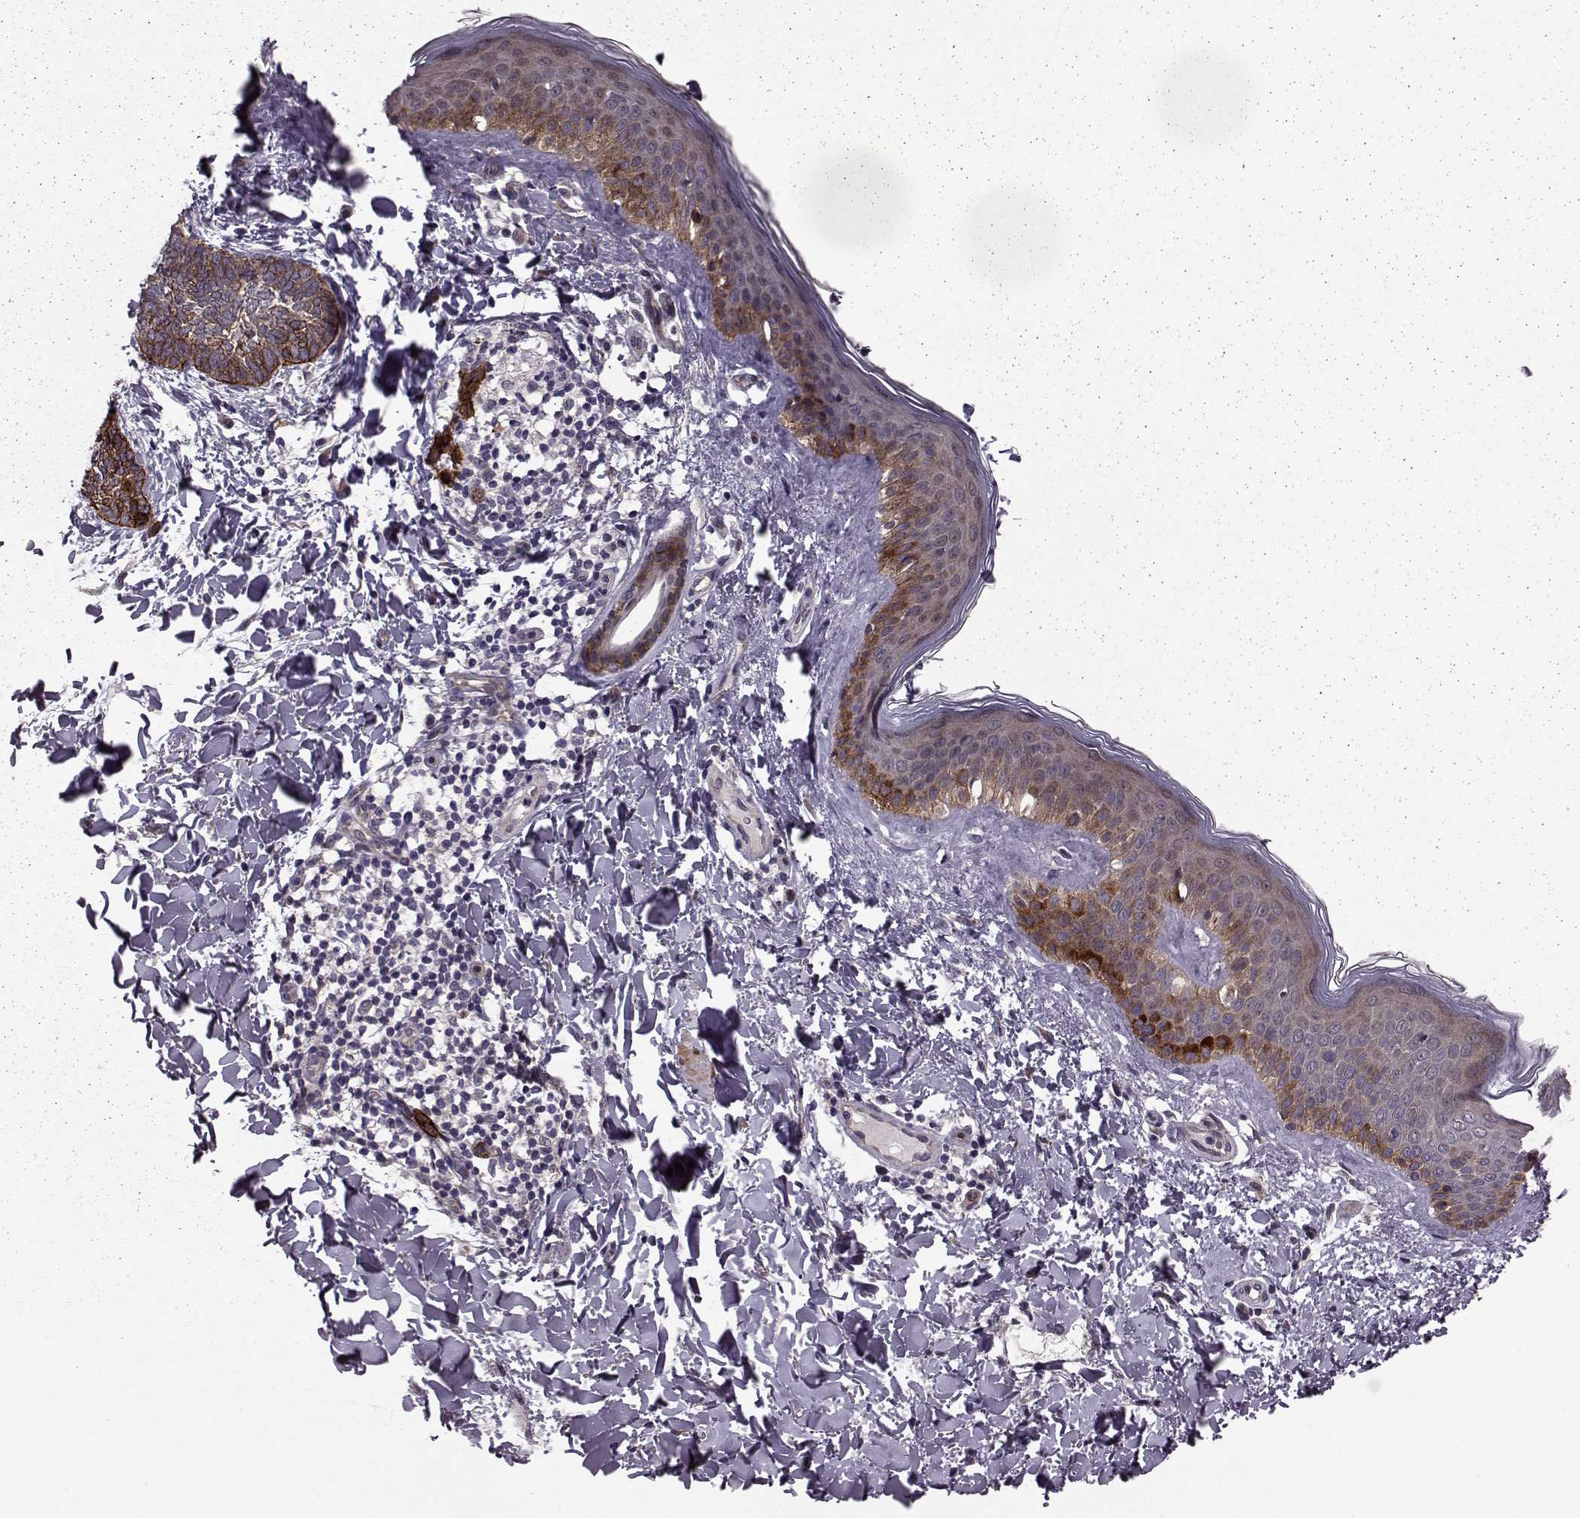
{"staining": {"intensity": "strong", "quantity": ">75%", "location": "cytoplasmic/membranous"}, "tissue": "skin cancer", "cell_type": "Tumor cells", "image_type": "cancer", "snomed": [{"axis": "morphology", "description": "Normal tissue, NOS"}, {"axis": "morphology", "description": "Basal cell carcinoma"}, {"axis": "topography", "description": "Skin"}], "caption": "Human skin basal cell carcinoma stained with a brown dye reveals strong cytoplasmic/membranous positive positivity in approximately >75% of tumor cells.", "gene": "SYNPO", "patient": {"sex": "male", "age": 46}}